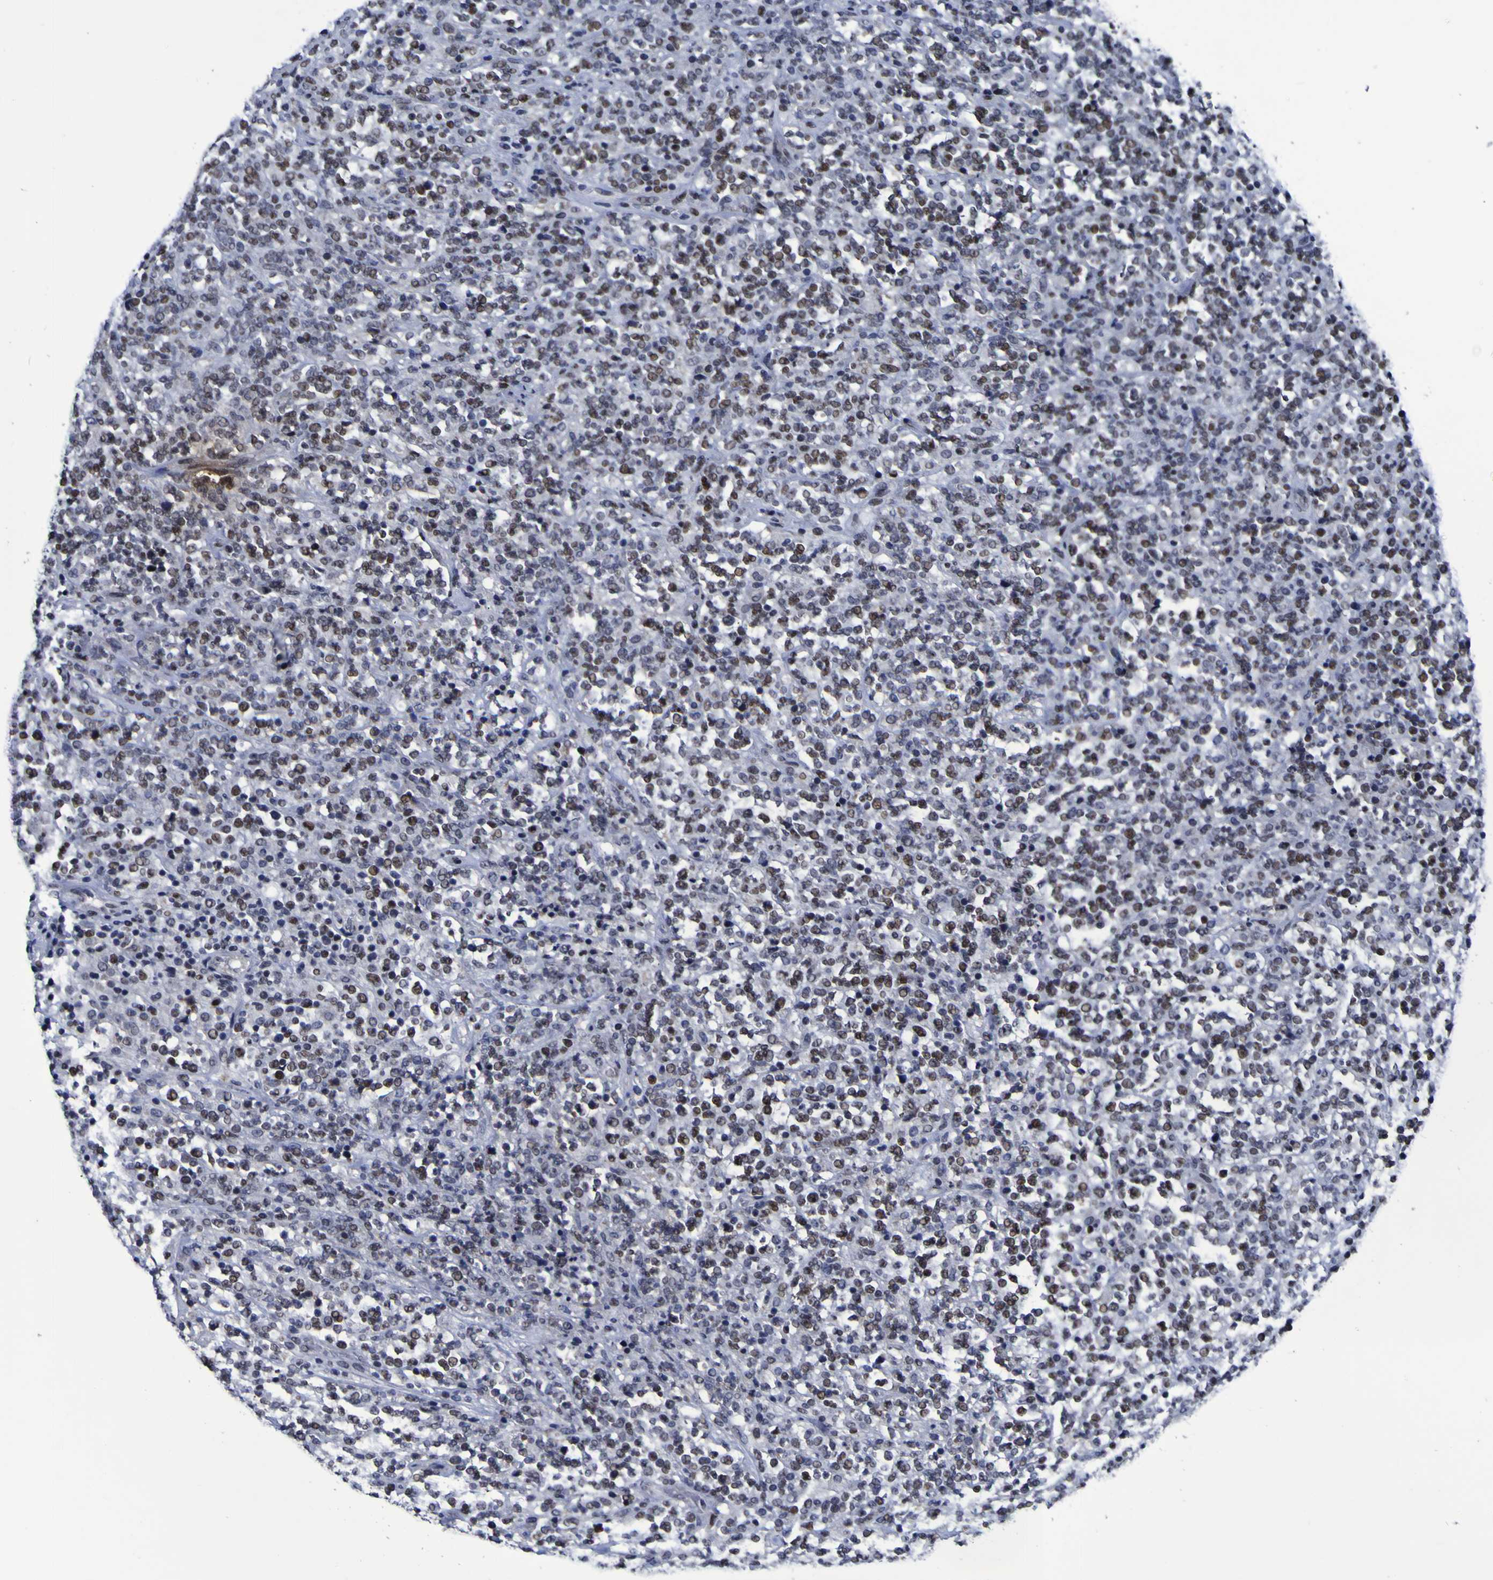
{"staining": {"intensity": "moderate", "quantity": "25%-75%", "location": "nuclear"}, "tissue": "lymphoma", "cell_type": "Tumor cells", "image_type": "cancer", "snomed": [{"axis": "morphology", "description": "Malignant lymphoma, non-Hodgkin's type, High grade"}, {"axis": "topography", "description": "Soft tissue"}], "caption": "Human lymphoma stained with a brown dye demonstrates moderate nuclear positive positivity in about 25%-75% of tumor cells.", "gene": "MBD3", "patient": {"sex": "male", "age": 18}}